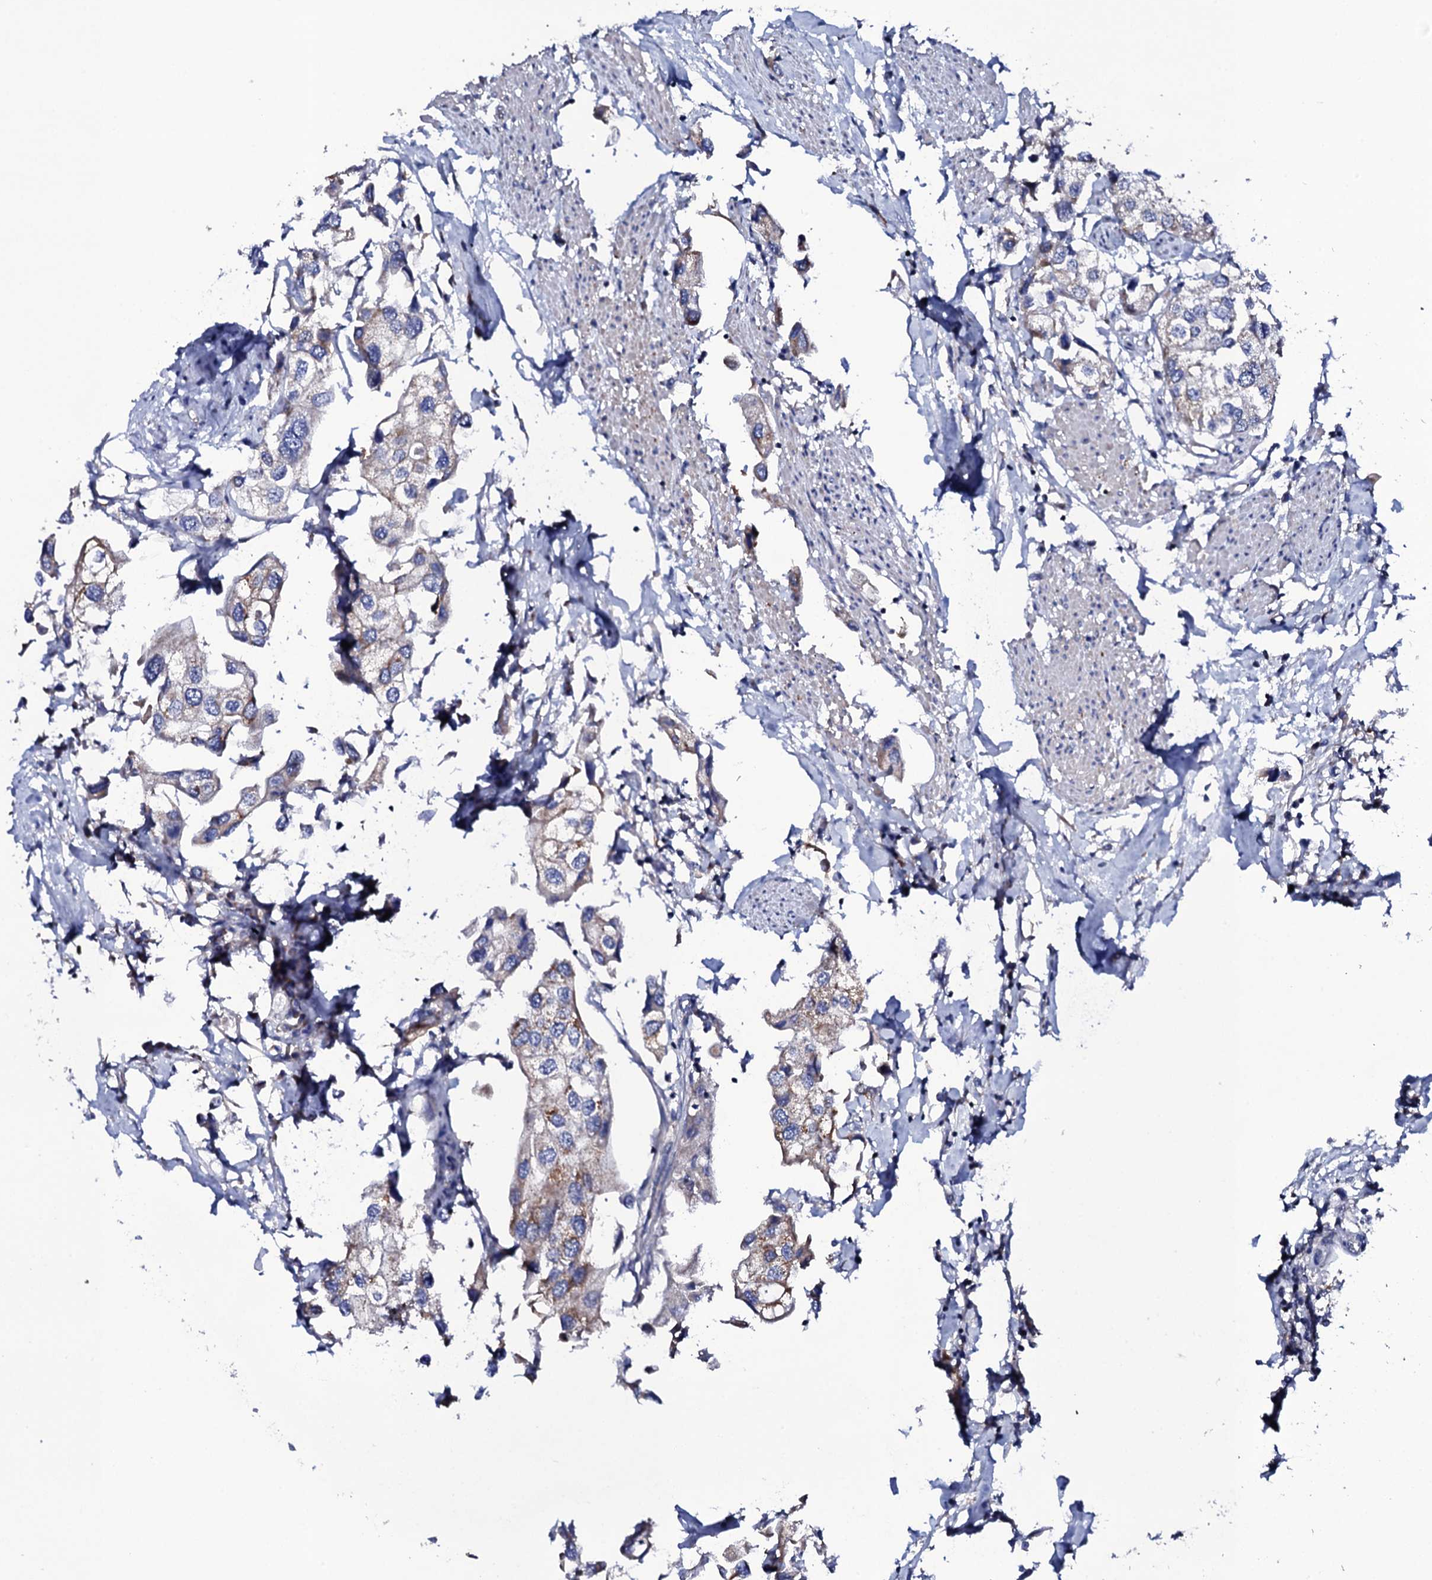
{"staining": {"intensity": "negative", "quantity": "none", "location": "none"}, "tissue": "urothelial cancer", "cell_type": "Tumor cells", "image_type": "cancer", "snomed": [{"axis": "morphology", "description": "Urothelial carcinoma, High grade"}, {"axis": "topography", "description": "Urinary bladder"}], "caption": "IHC image of high-grade urothelial carcinoma stained for a protein (brown), which displays no positivity in tumor cells.", "gene": "TCAF2", "patient": {"sex": "male", "age": 64}}